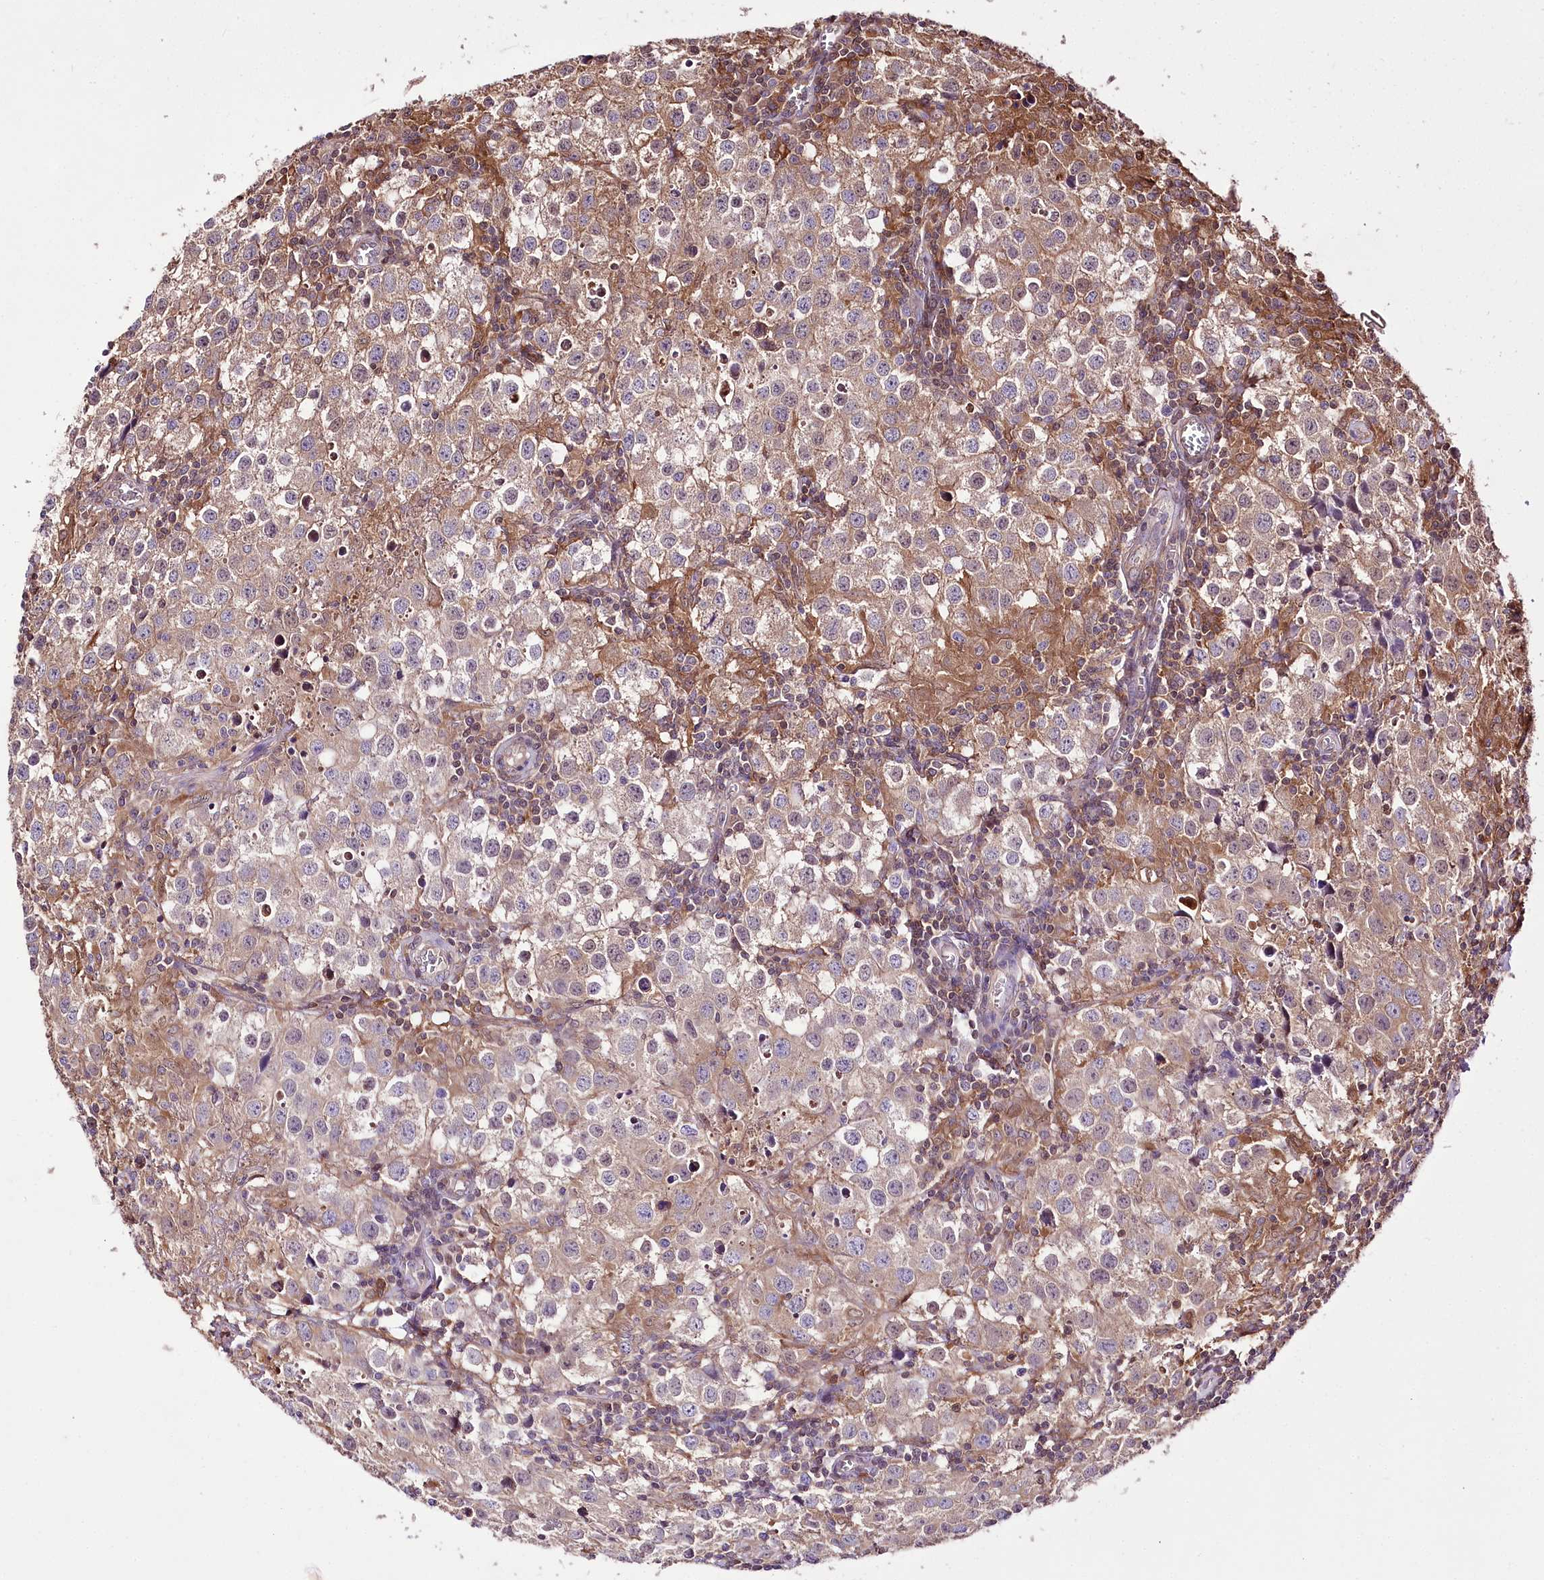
{"staining": {"intensity": "moderate", "quantity": "25%-75%", "location": "cytoplasmic/membranous"}, "tissue": "testis cancer", "cell_type": "Tumor cells", "image_type": "cancer", "snomed": [{"axis": "morphology", "description": "Seminoma, NOS"}, {"axis": "morphology", "description": "Carcinoma, Embryonal, NOS"}, {"axis": "topography", "description": "Testis"}], "caption": "The immunohistochemical stain shows moderate cytoplasmic/membranous positivity in tumor cells of testis cancer (seminoma) tissue. (brown staining indicates protein expression, while blue staining denotes nuclei).", "gene": "UGP2", "patient": {"sex": "male", "age": 43}}